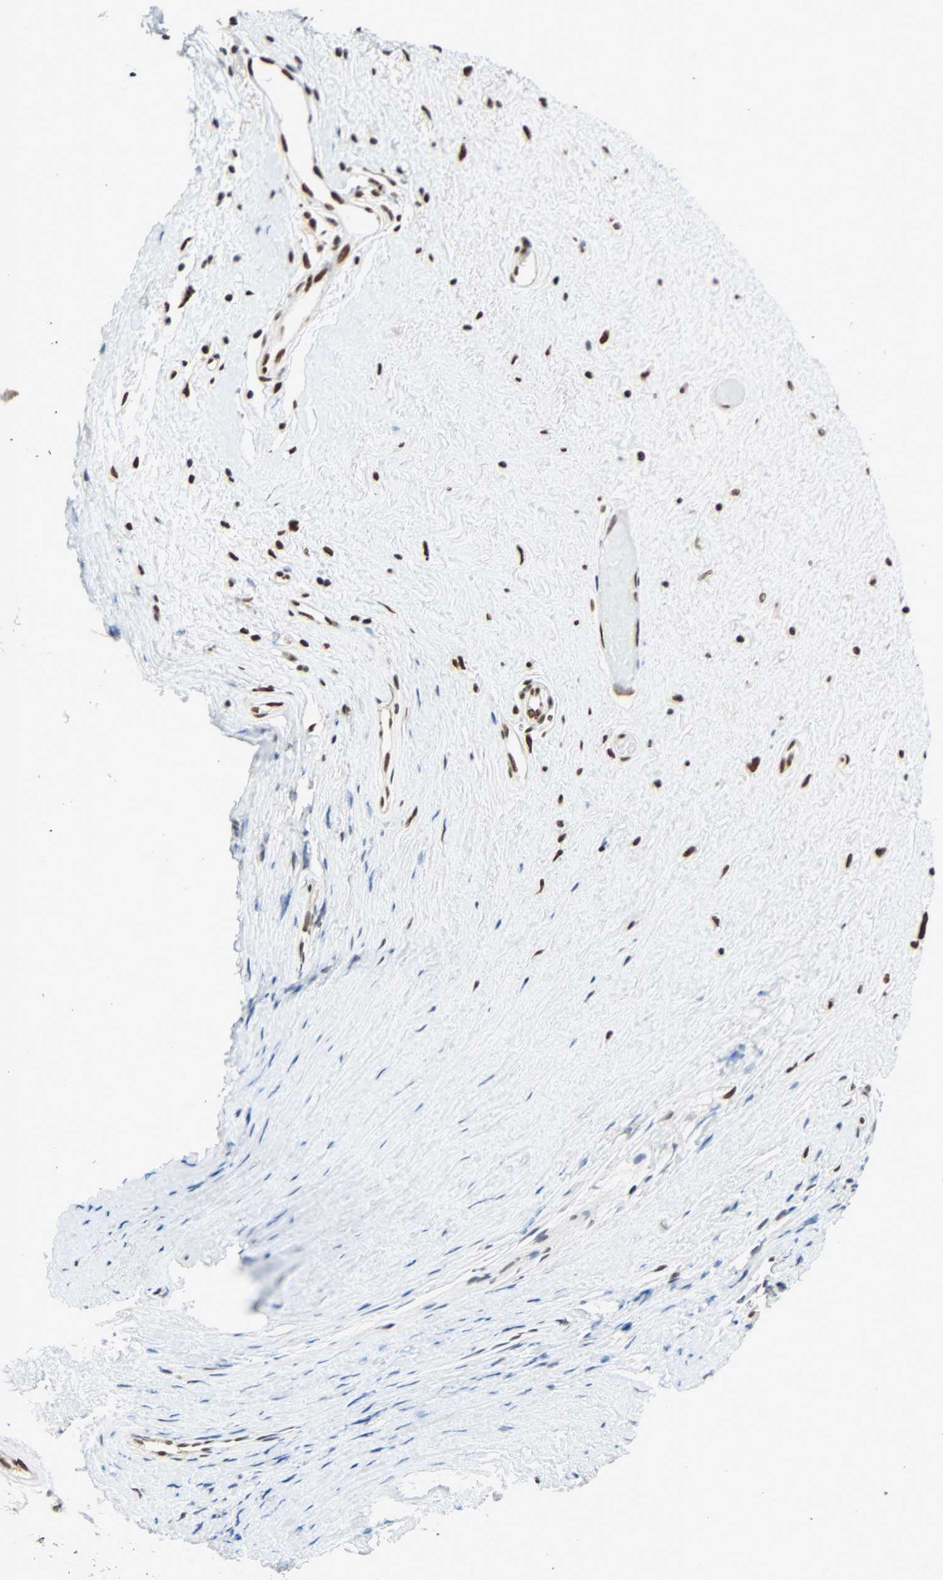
{"staining": {"intensity": "strong", "quantity": ">75%", "location": "nuclear"}, "tissue": "nasopharynx", "cell_type": "Respiratory epithelial cells", "image_type": "normal", "snomed": [{"axis": "morphology", "description": "Normal tissue, NOS"}, {"axis": "morphology", "description": "Inflammation, NOS"}, {"axis": "topography", "description": "Nasopharynx"}], "caption": "Normal nasopharynx shows strong nuclear staining in about >75% of respiratory epithelial cells, visualized by immunohistochemistry. (IHC, brightfield microscopy, high magnification).", "gene": "CDK12", "patient": {"sex": "male", "age": 48}}